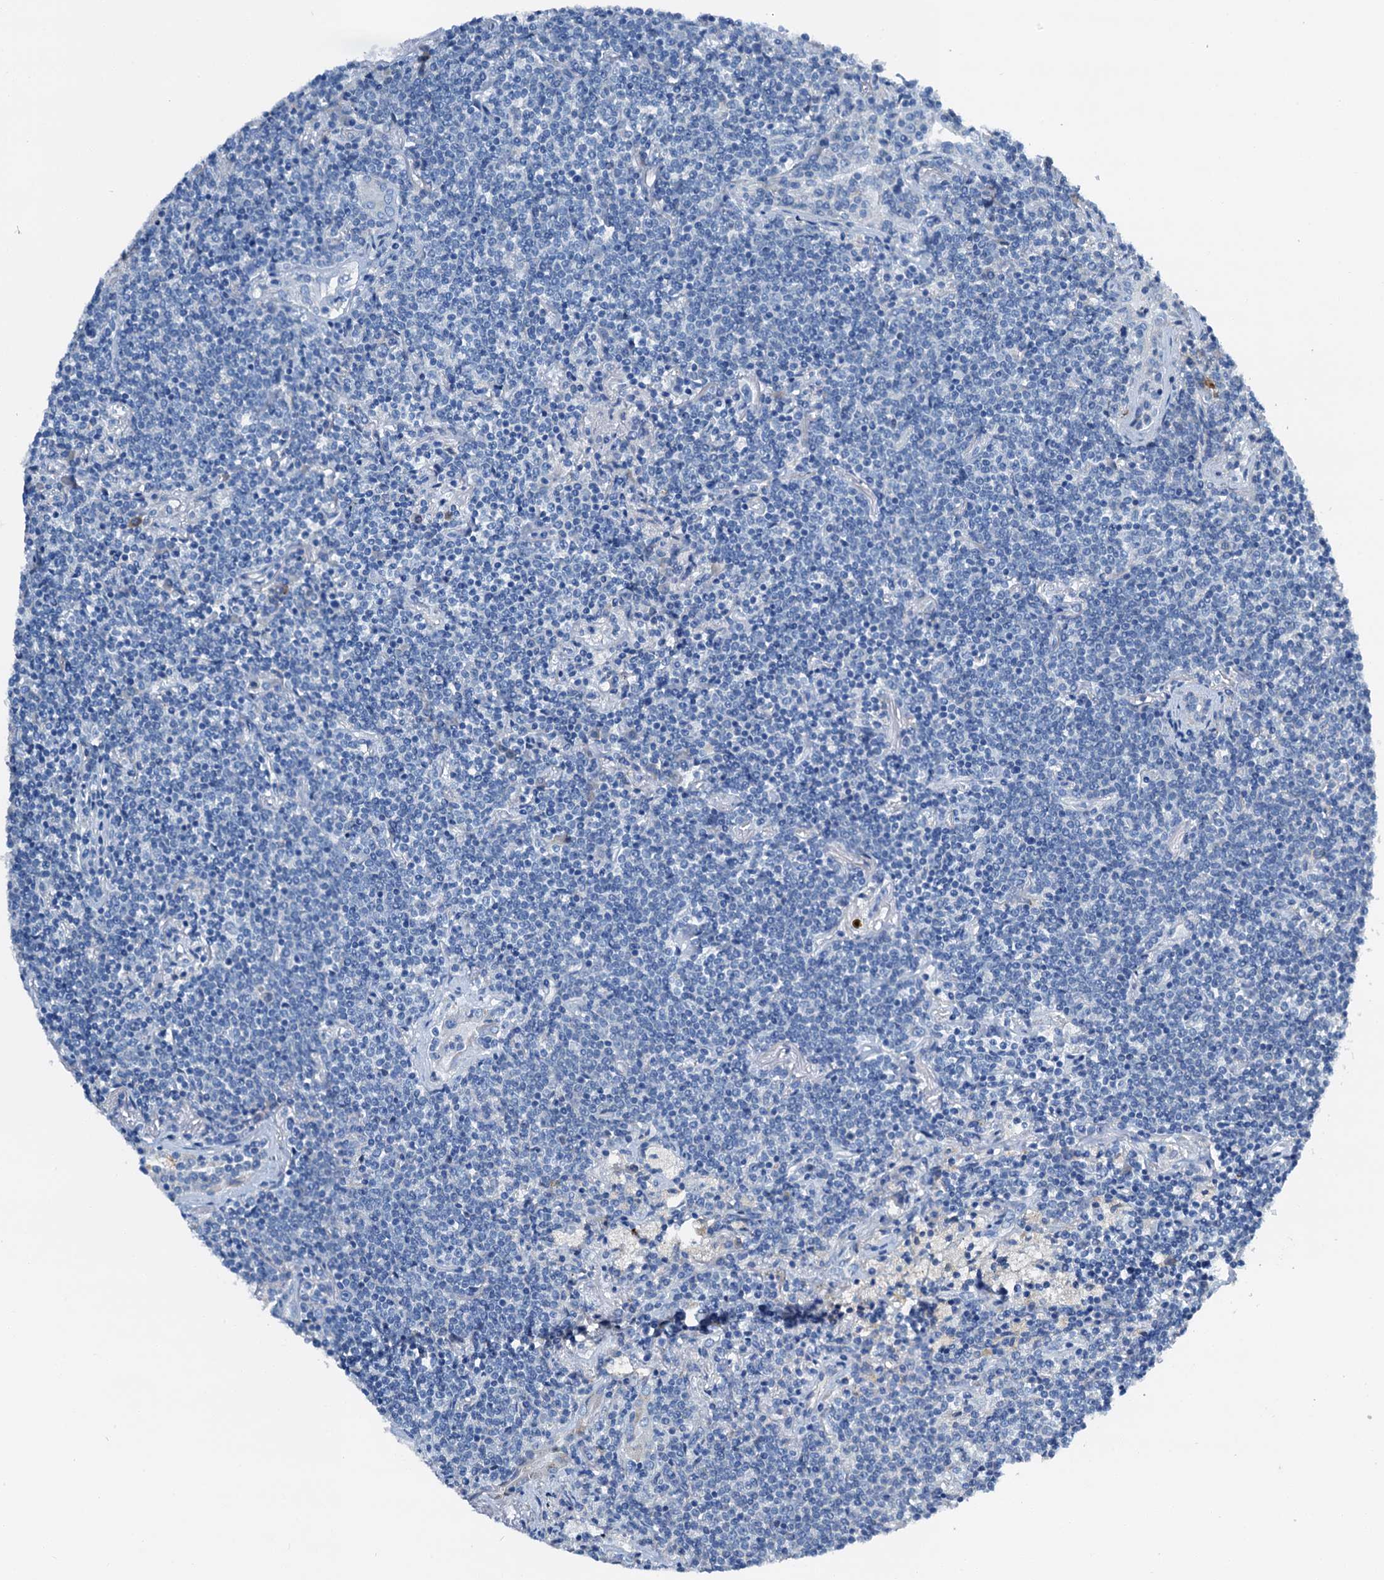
{"staining": {"intensity": "negative", "quantity": "none", "location": "none"}, "tissue": "lymphoma", "cell_type": "Tumor cells", "image_type": "cancer", "snomed": [{"axis": "morphology", "description": "Malignant lymphoma, non-Hodgkin's type, Low grade"}, {"axis": "topography", "description": "Lung"}], "caption": "This is a histopathology image of IHC staining of lymphoma, which shows no staining in tumor cells. The staining was performed using DAB (3,3'-diaminobenzidine) to visualize the protein expression in brown, while the nuclei were stained in blue with hematoxylin (Magnification: 20x).", "gene": "C1QTNF4", "patient": {"sex": "female", "age": 71}}